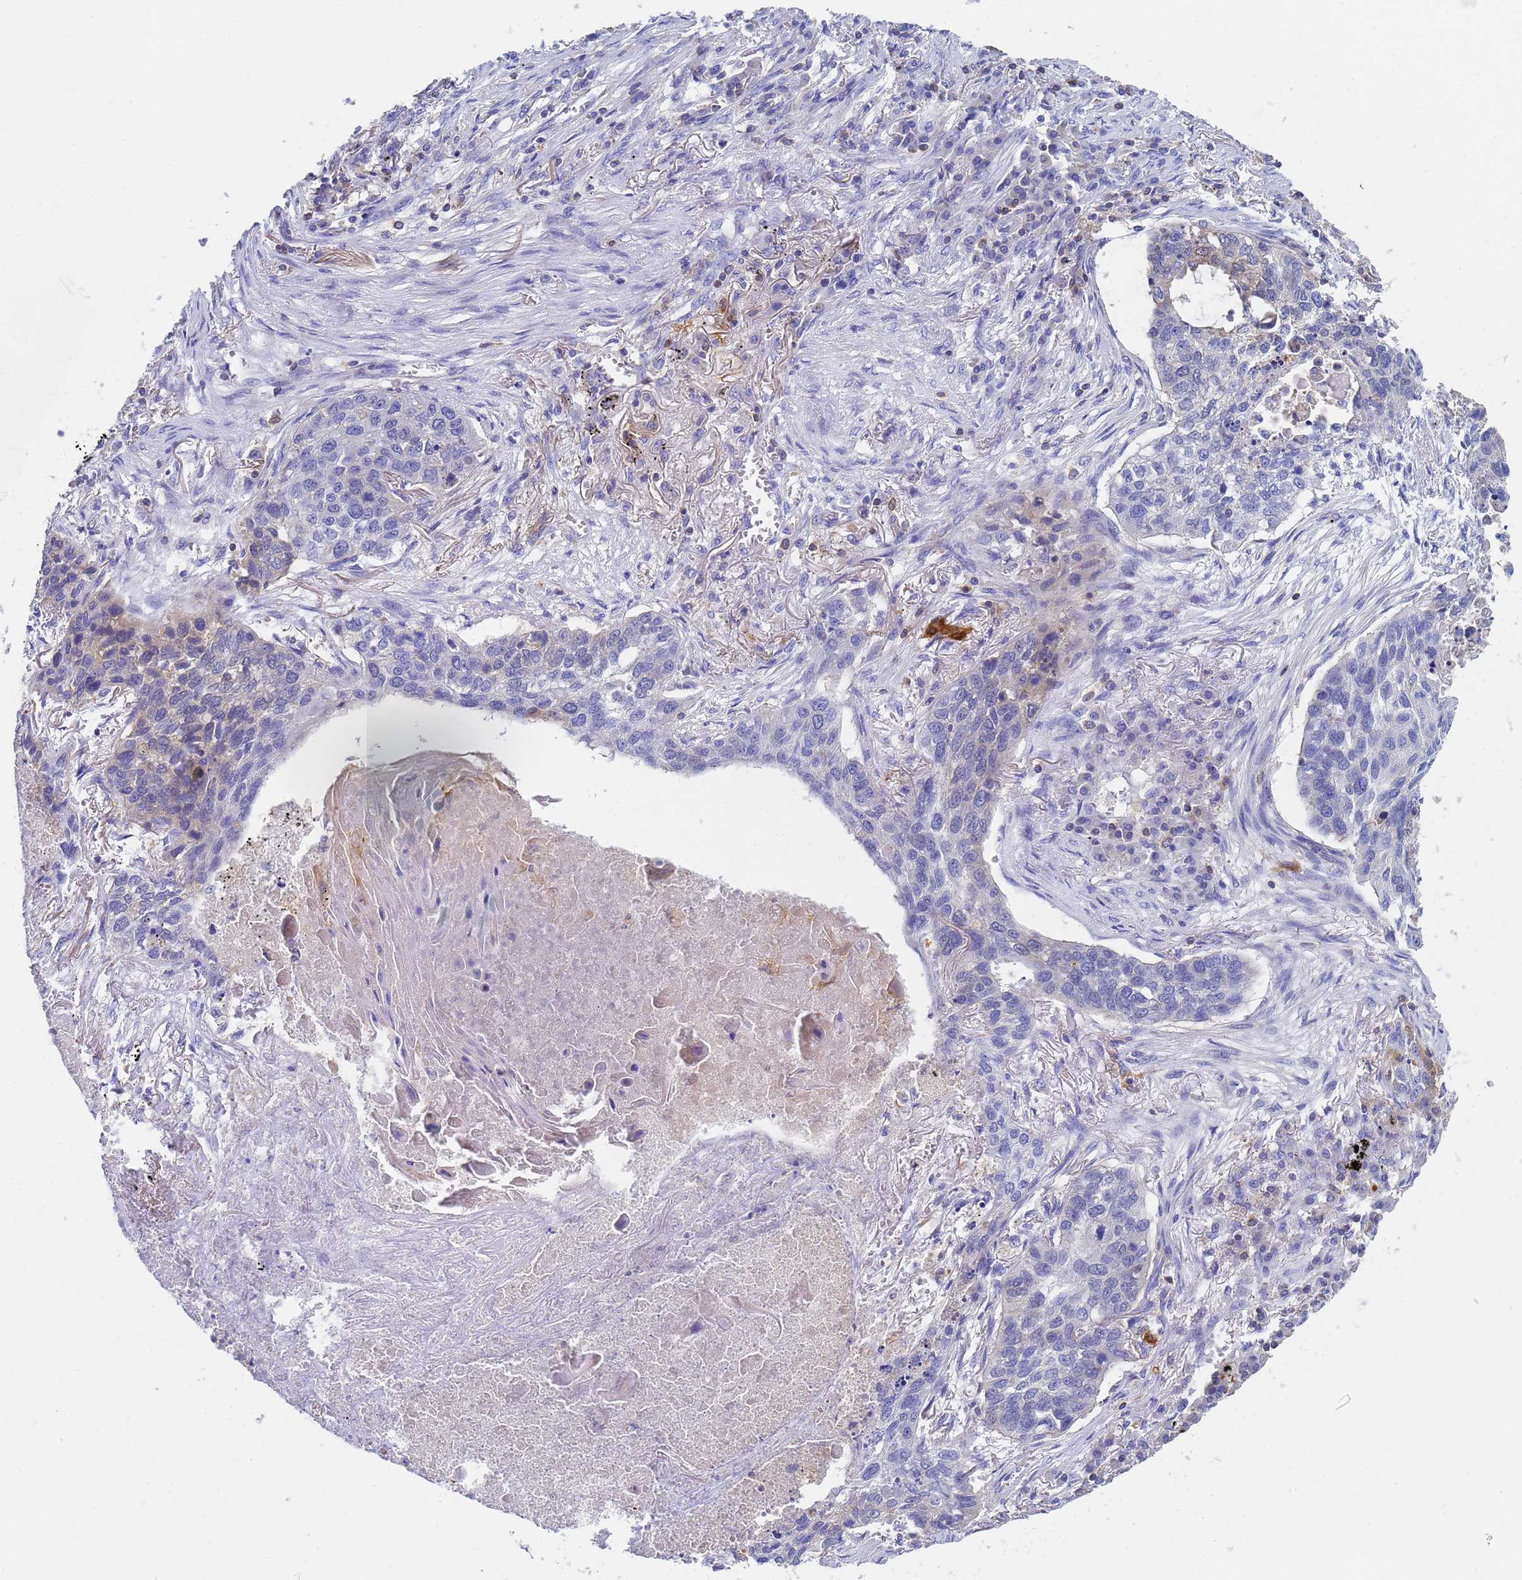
{"staining": {"intensity": "negative", "quantity": "none", "location": "none"}, "tissue": "lung cancer", "cell_type": "Tumor cells", "image_type": "cancer", "snomed": [{"axis": "morphology", "description": "Squamous cell carcinoma, NOS"}, {"axis": "topography", "description": "Lung"}], "caption": "This histopathology image is of squamous cell carcinoma (lung) stained with IHC to label a protein in brown with the nuclei are counter-stained blue. There is no expression in tumor cells.", "gene": "GCHFR", "patient": {"sex": "female", "age": 63}}